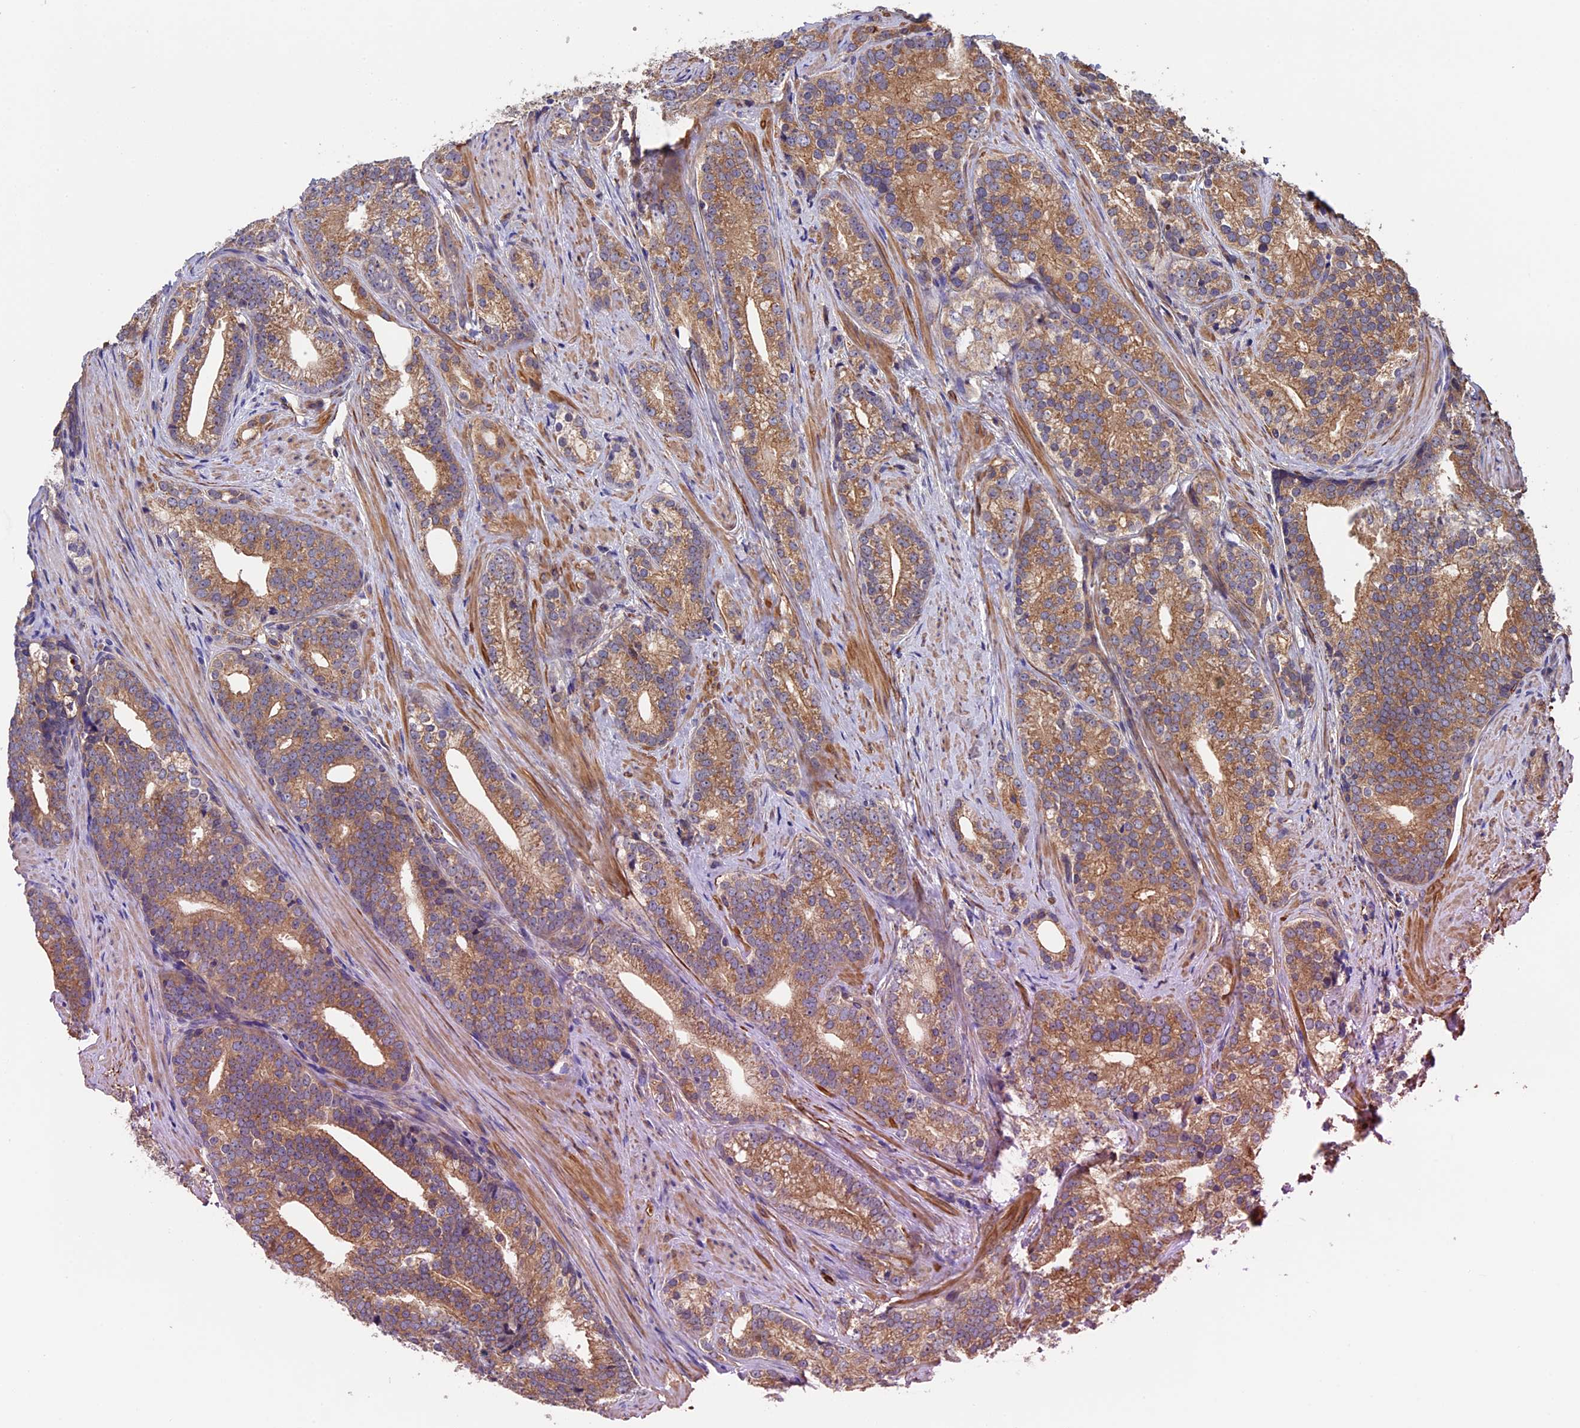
{"staining": {"intensity": "moderate", "quantity": ">75%", "location": "cytoplasmic/membranous"}, "tissue": "prostate cancer", "cell_type": "Tumor cells", "image_type": "cancer", "snomed": [{"axis": "morphology", "description": "Adenocarcinoma, Low grade"}, {"axis": "topography", "description": "Prostate"}], "caption": "Human prostate cancer stained for a protein (brown) exhibits moderate cytoplasmic/membranous positive staining in about >75% of tumor cells.", "gene": "SLC9A5", "patient": {"sex": "male", "age": 71}}